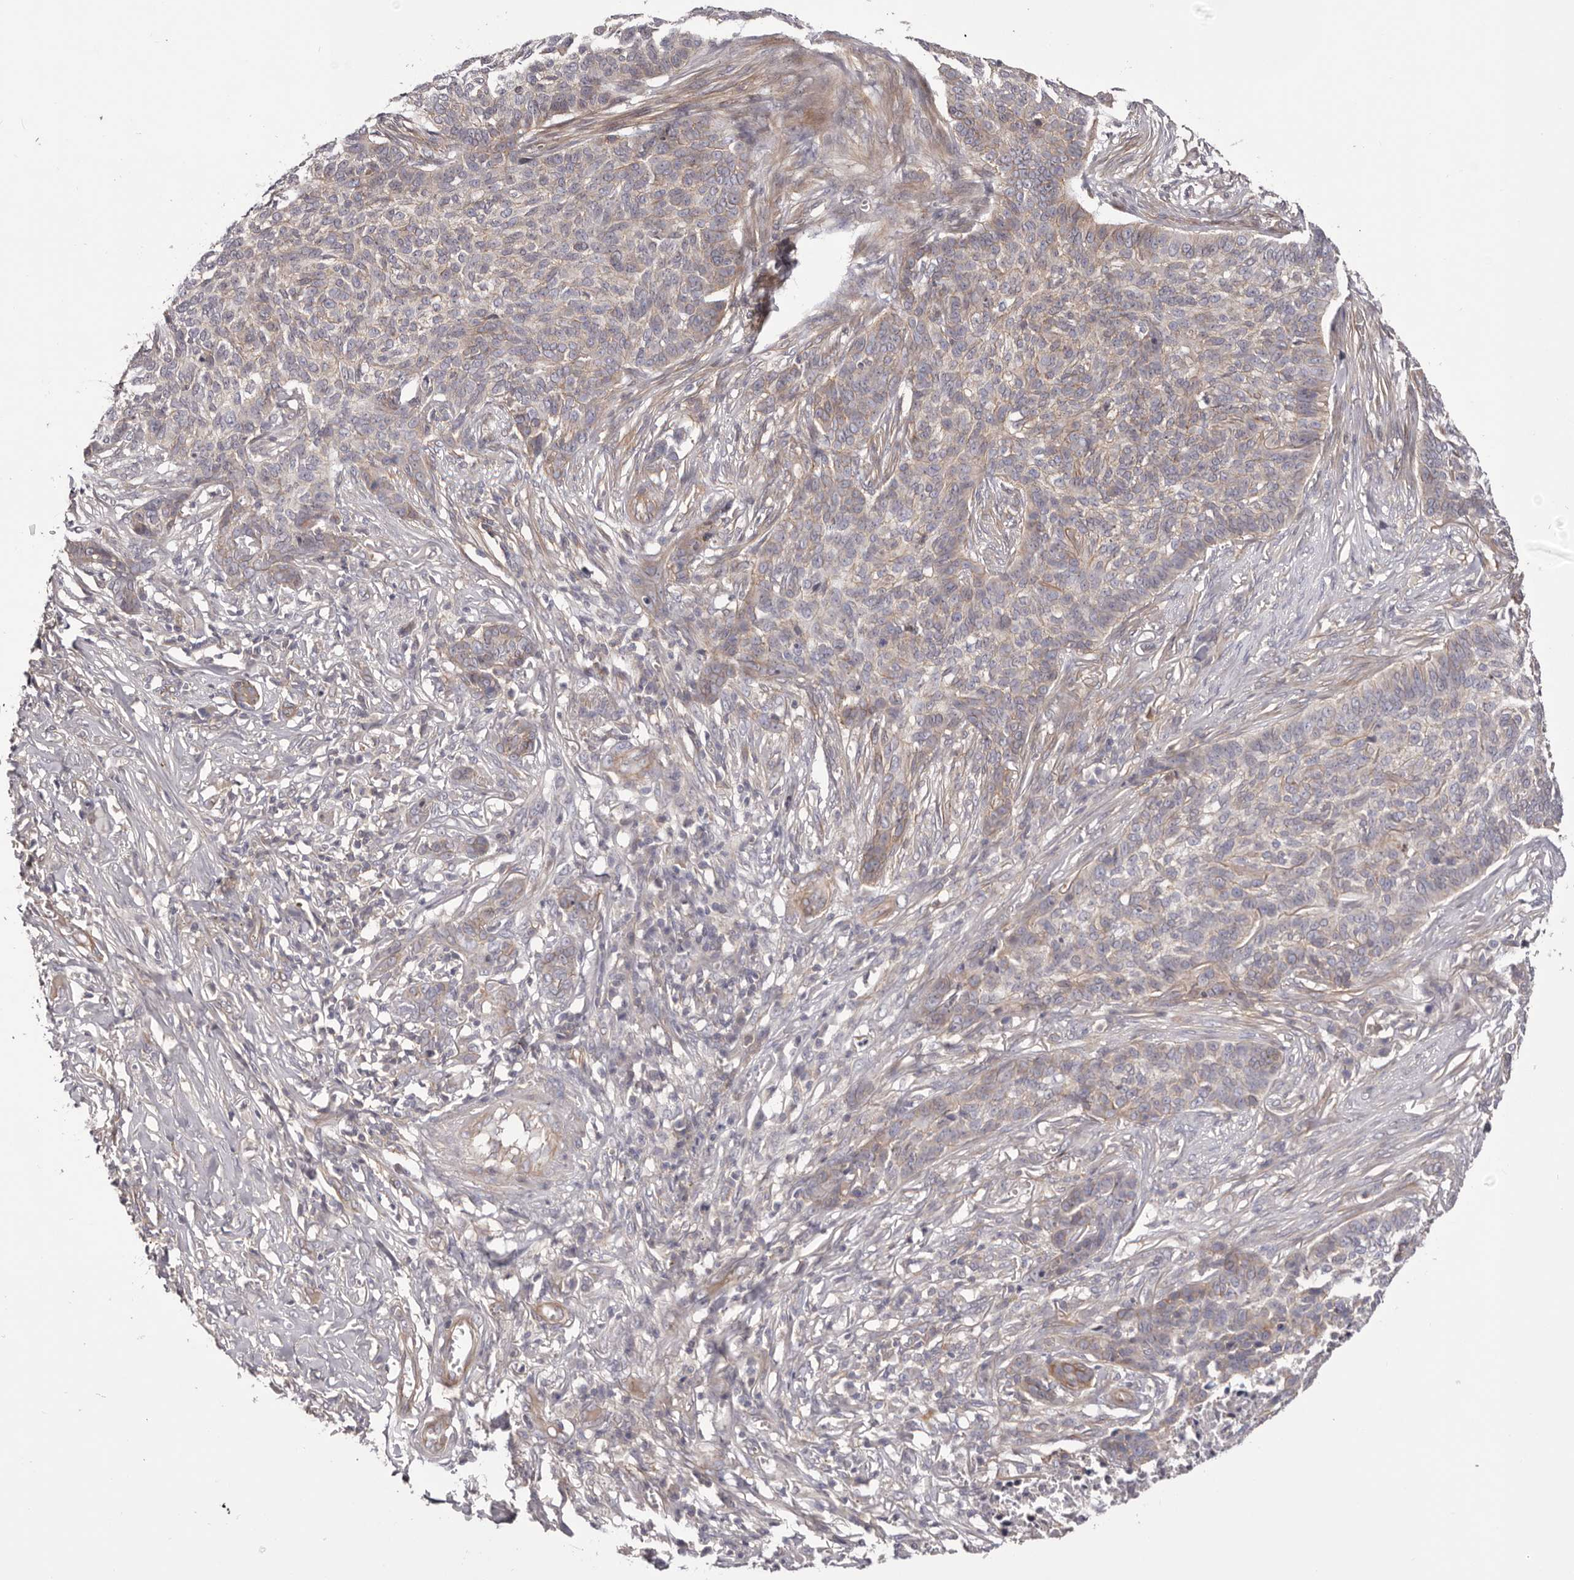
{"staining": {"intensity": "negative", "quantity": "none", "location": "none"}, "tissue": "skin cancer", "cell_type": "Tumor cells", "image_type": "cancer", "snomed": [{"axis": "morphology", "description": "Basal cell carcinoma"}, {"axis": "topography", "description": "Skin"}], "caption": "Skin cancer (basal cell carcinoma) stained for a protein using immunohistochemistry reveals no expression tumor cells.", "gene": "DMRT2", "patient": {"sex": "male", "age": 85}}